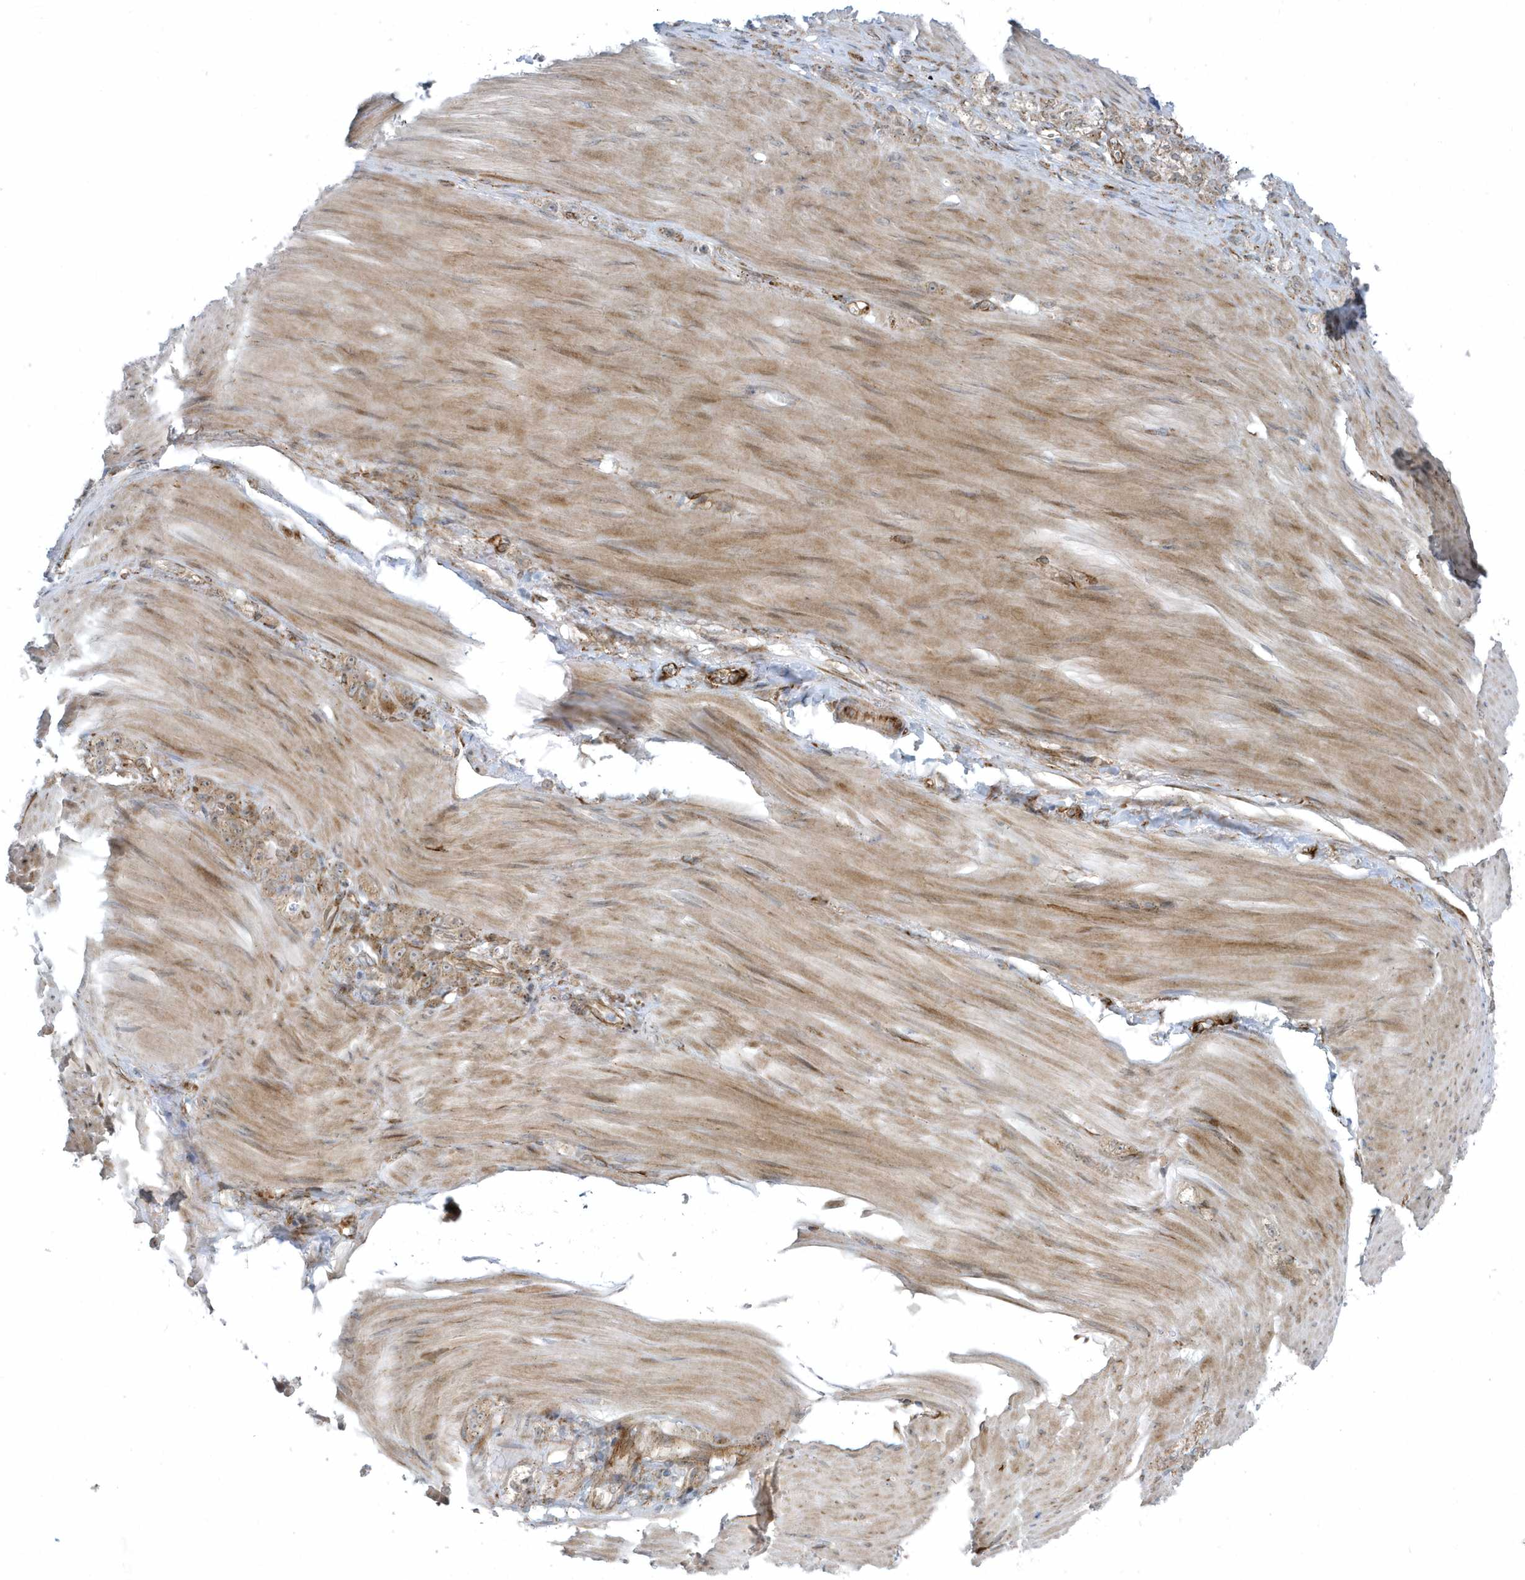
{"staining": {"intensity": "weak", "quantity": ">75%", "location": "cytoplasmic/membranous"}, "tissue": "stomach cancer", "cell_type": "Tumor cells", "image_type": "cancer", "snomed": [{"axis": "morphology", "description": "Normal tissue, NOS"}, {"axis": "morphology", "description": "Adenocarcinoma, NOS"}, {"axis": "topography", "description": "Stomach"}], "caption": "Stomach cancer stained with immunohistochemistry reveals weak cytoplasmic/membranous positivity in approximately >75% of tumor cells. Nuclei are stained in blue.", "gene": "FAM98A", "patient": {"sex": "male", "age": 82}}